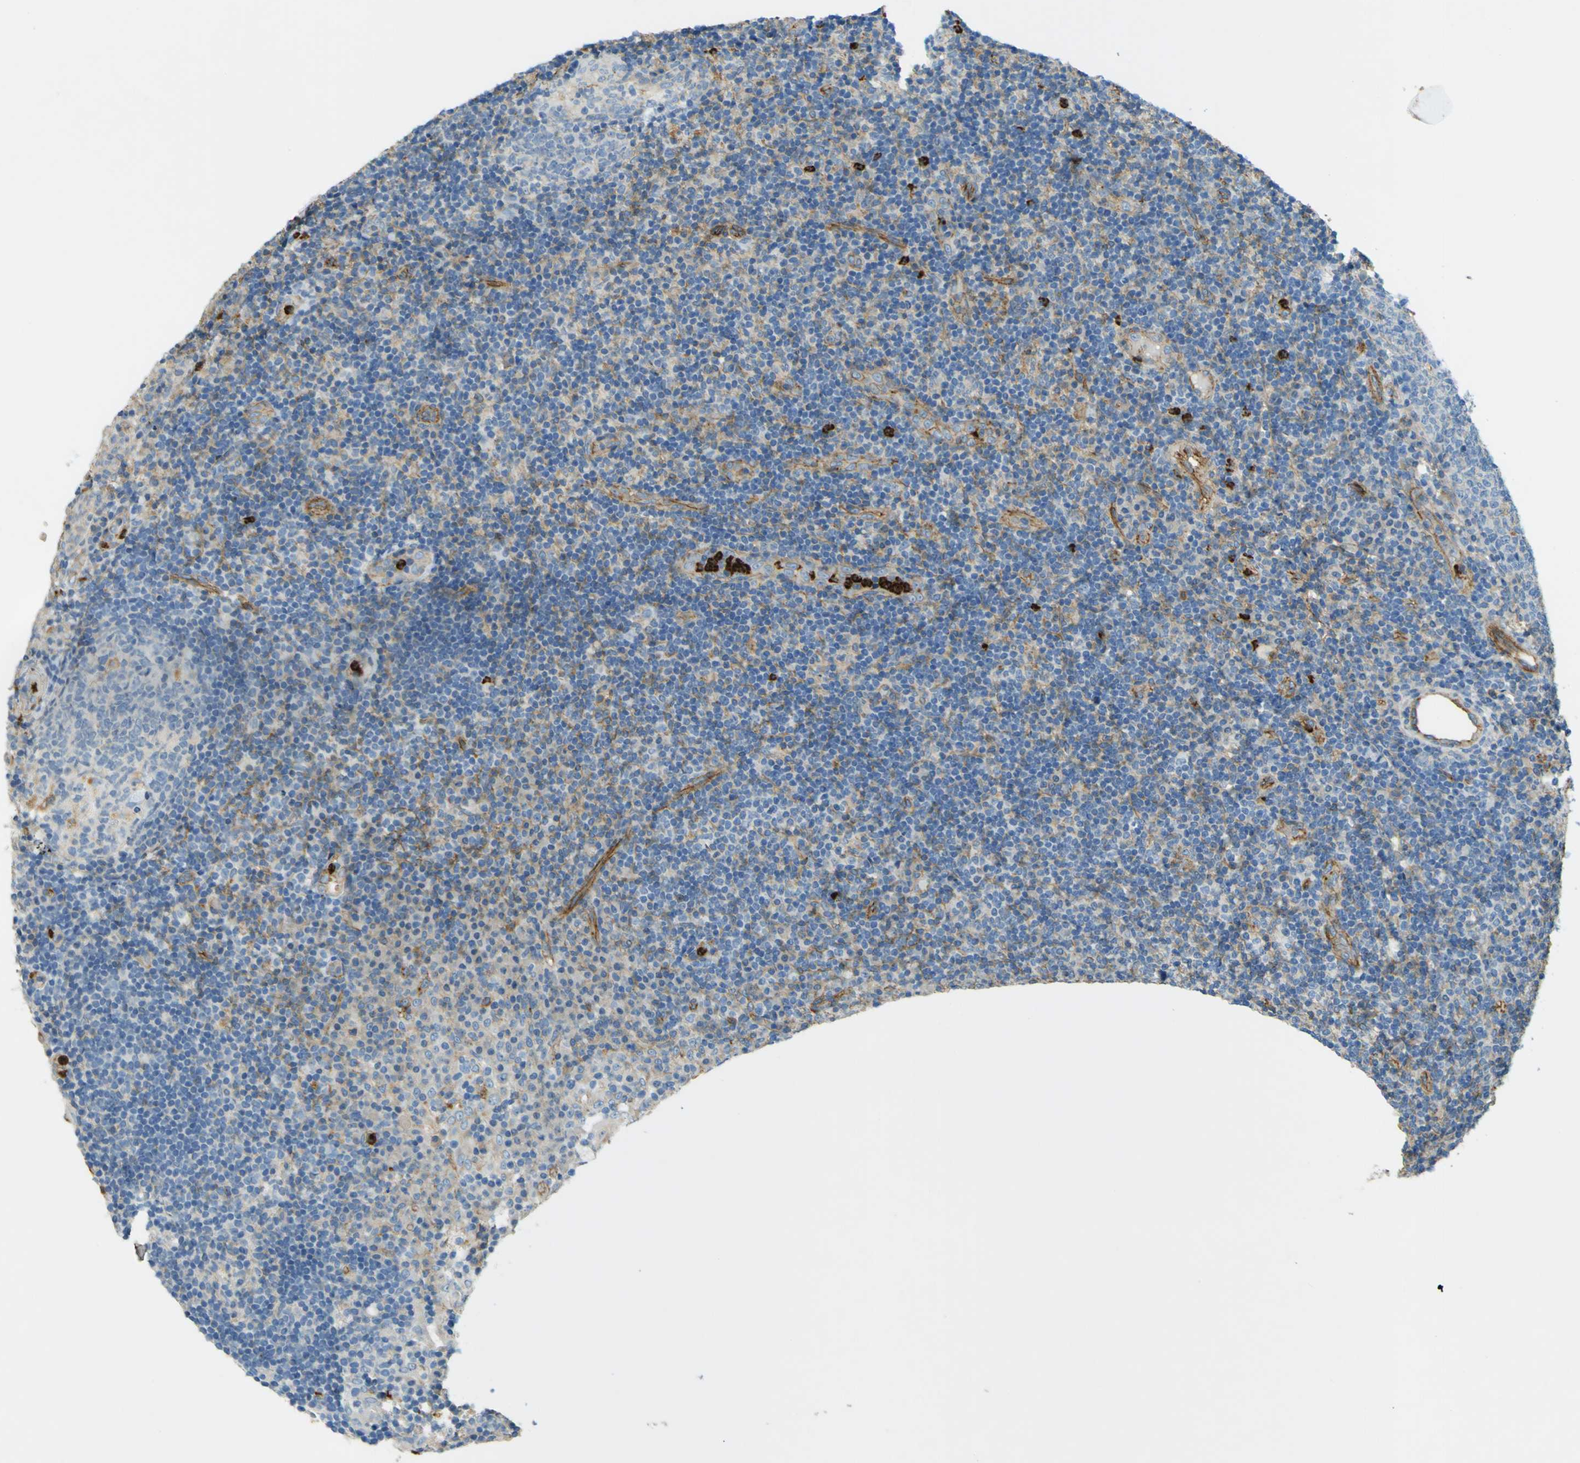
{"staining": {"intensity": "moderate", "quantity": "<25%", "location": "cytoplasmic/membranous"}, "tissue": "tonsil", "cell_type": "Germinal center cells", "image_type": "normal", "snomed": [{"axis": "morphology", "description": "Normal tissue, NOS"}, {"axis": "topography", "description": "Tonsil"}], "caption": "Immunohistochemical staining of benign human tonsil reveals moderate cytoplasmic/membranous protein staining in approximately <25% of germinal center cells. (DAB = brown stain, brightfield microscopy at high magnification).", "gene": "PLXDC1", "patient": {"sex": "female", "age": 40}}